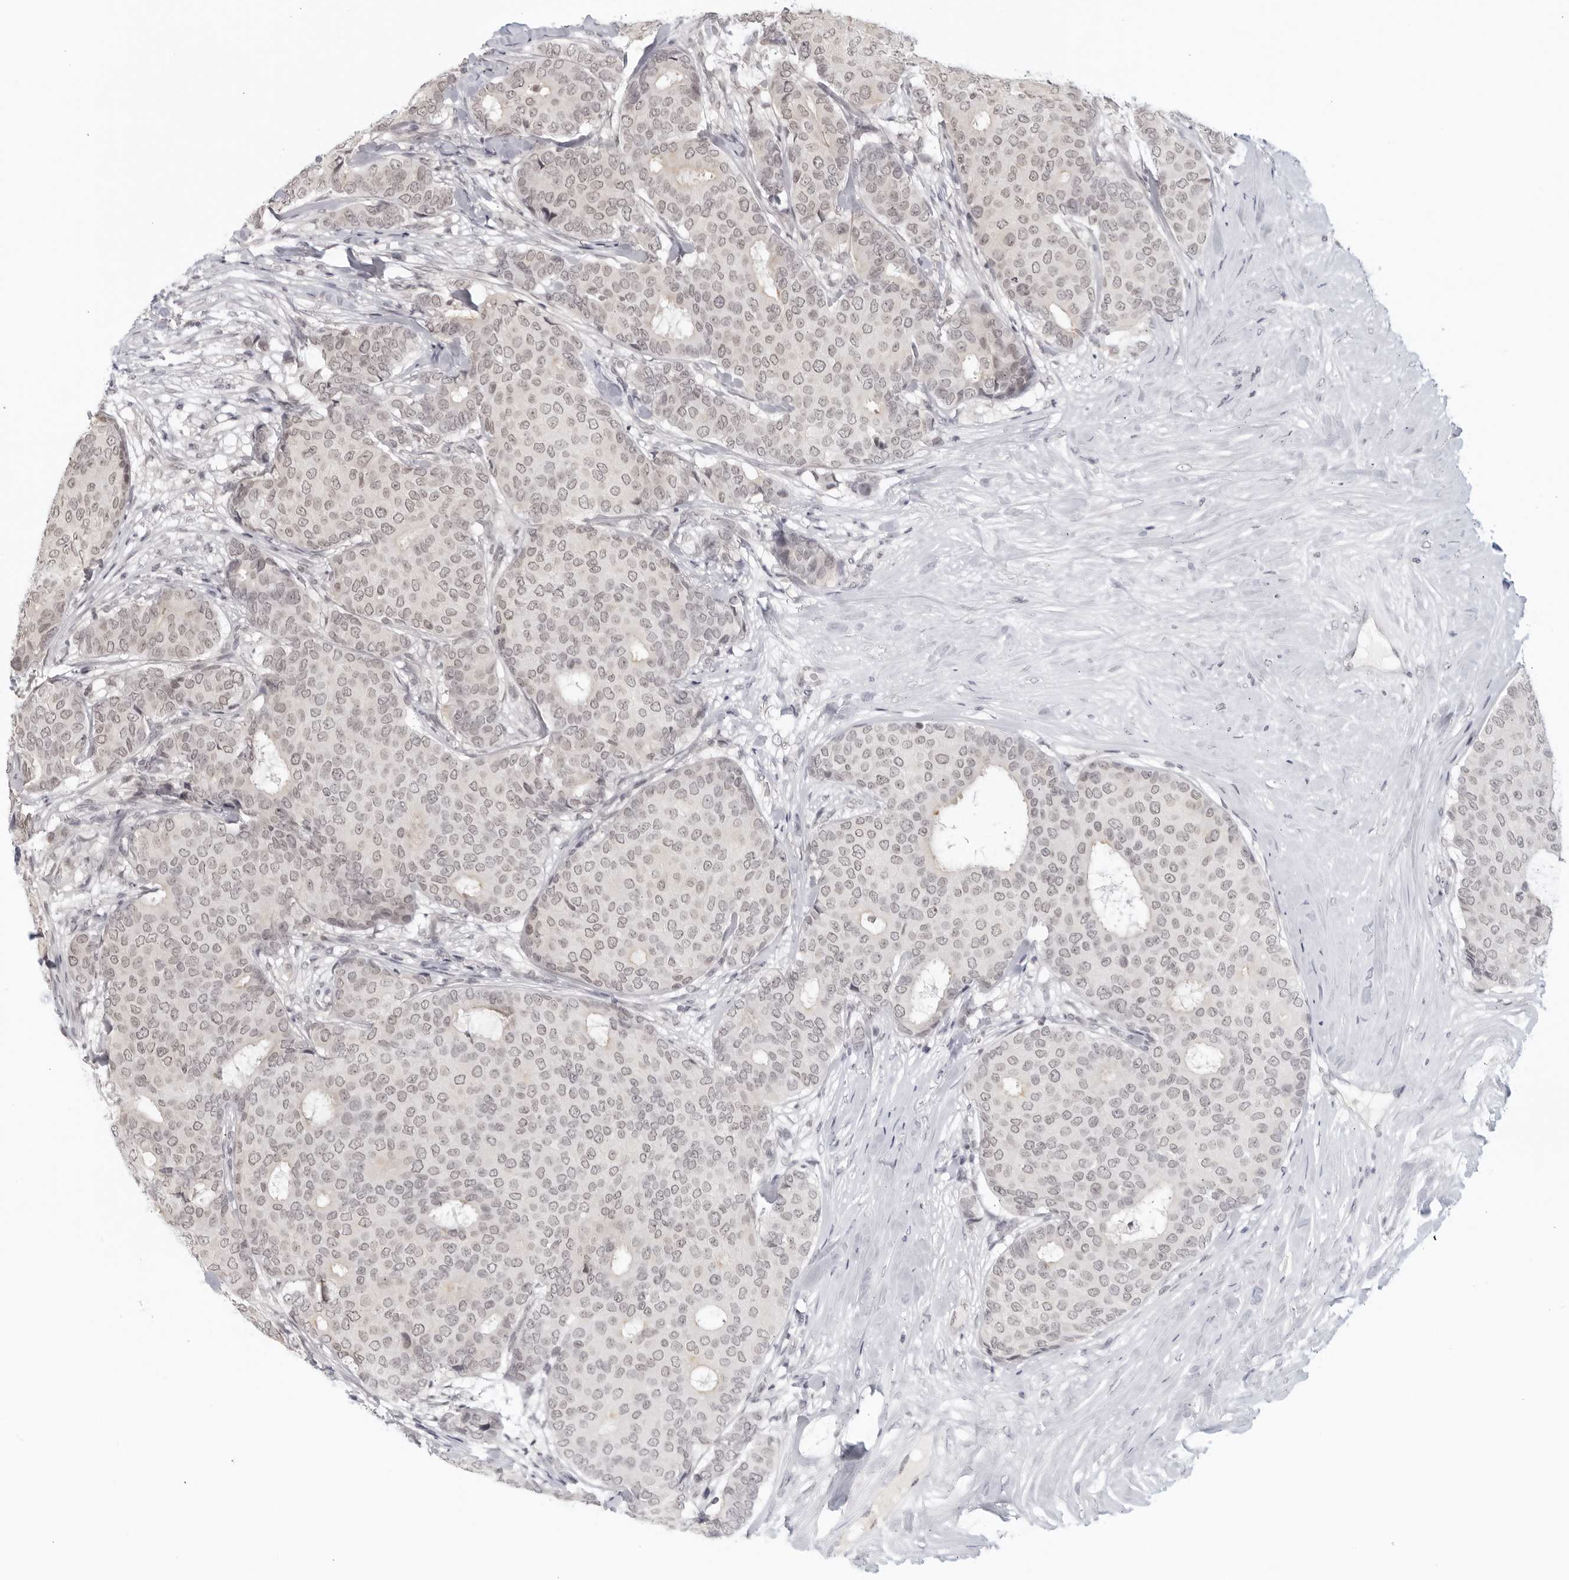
{"staining": {"intensity": "negative", "quantity": "none", "location": "none"}, "tissue": "breast cancer", "cell_type": "Tumor cells", "image_type": "cancer", "snomed": [{"axis": "morphology", "description": "Duct carcinoma"}, {"axis": "topography", "description": "Breast"}], "caption": "Human breast cancer stained for a protein using immunohistochemistry (IHC) exhibits no staining in tumor cells.", "gene": "RAB11FIP3", "patient": {"sex": "female", "age": 75}}